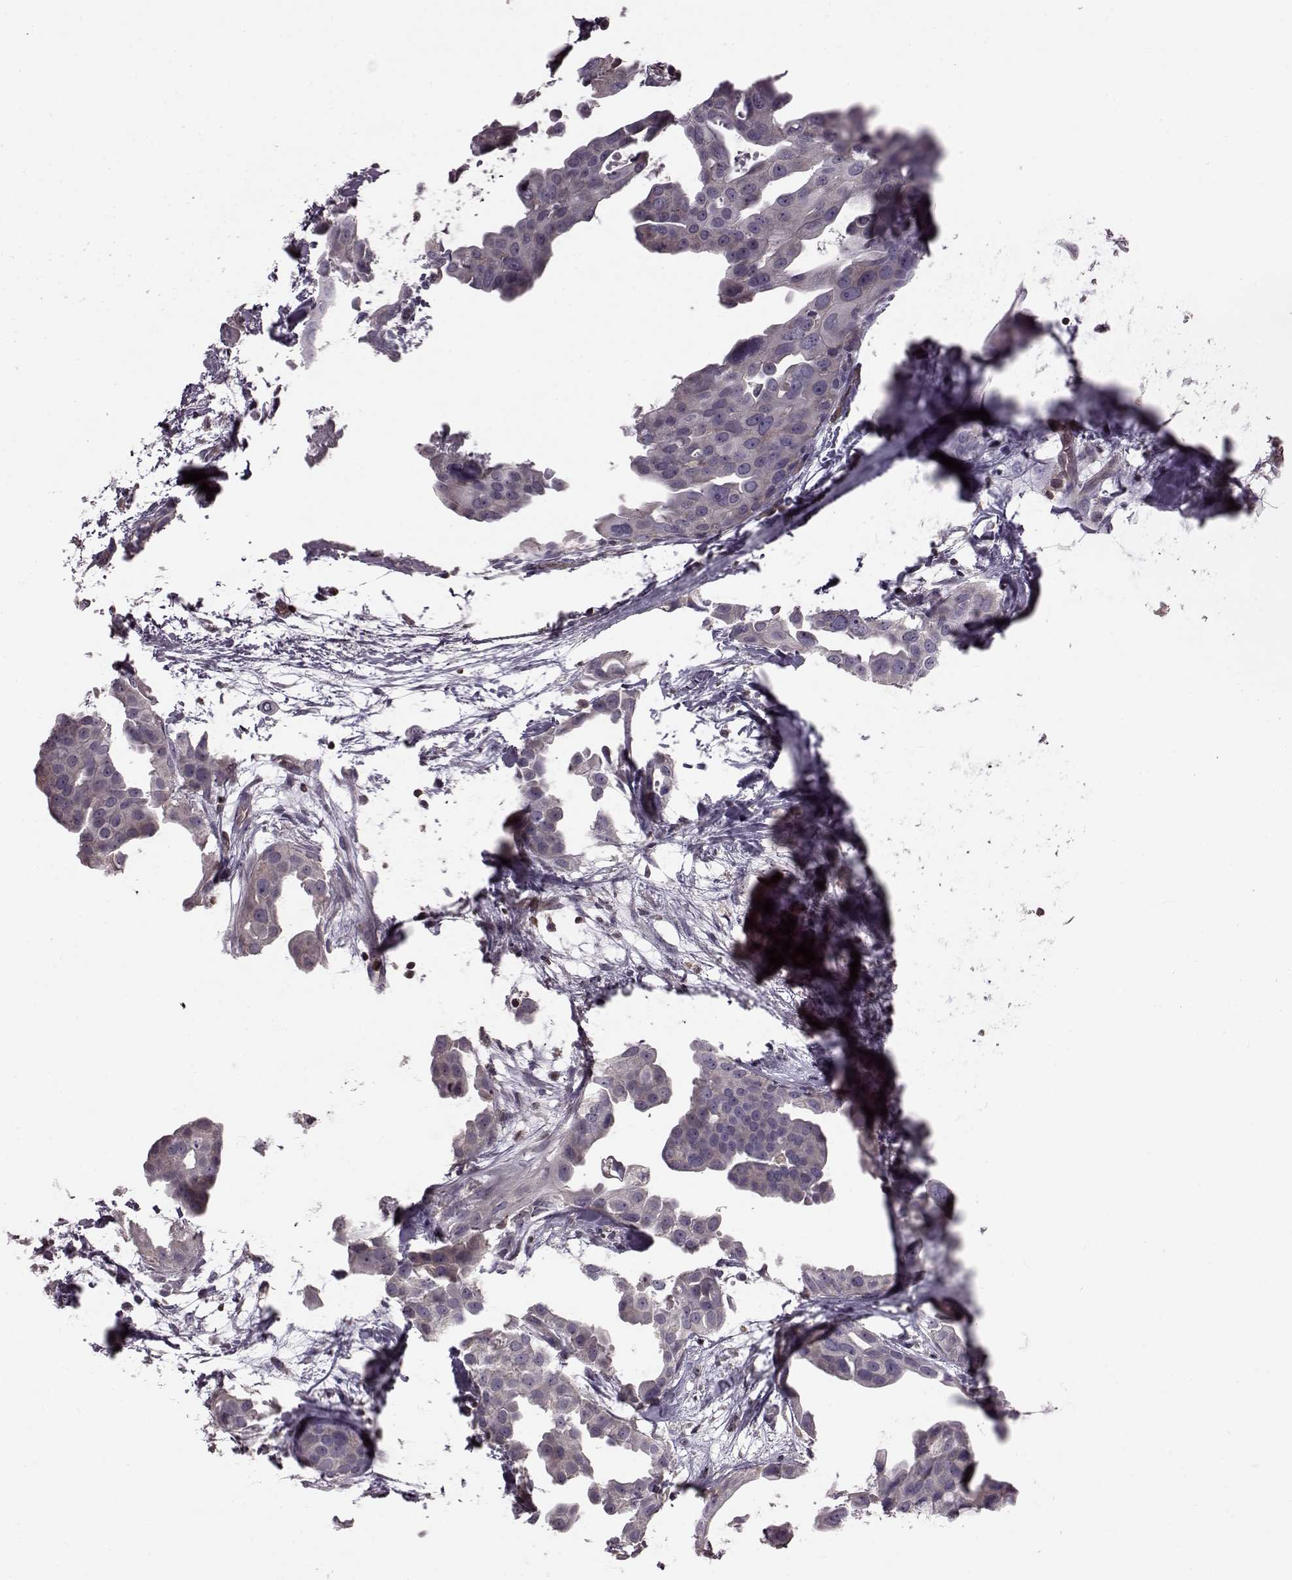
{"staining": {"intensity": "negative", "quantity": "none", "location": "none"}, "tissue": "breast cancer", "cell_type": "Tumor cells", "image_type": "cancer", "snomed": [{"axis": "morphology", "description": "Duct carcinoma"}, {"axis": "topography", "description": "Breast"}], "caption": "A high-resolution photomicrograph shows immunohistochemistry staining of infiltrating ductal carcinoma (breast), which displays no significant positivity in tumor cells.", "gene": "CDC42SE1", "patient": {"sex": "female", "age": 38}}